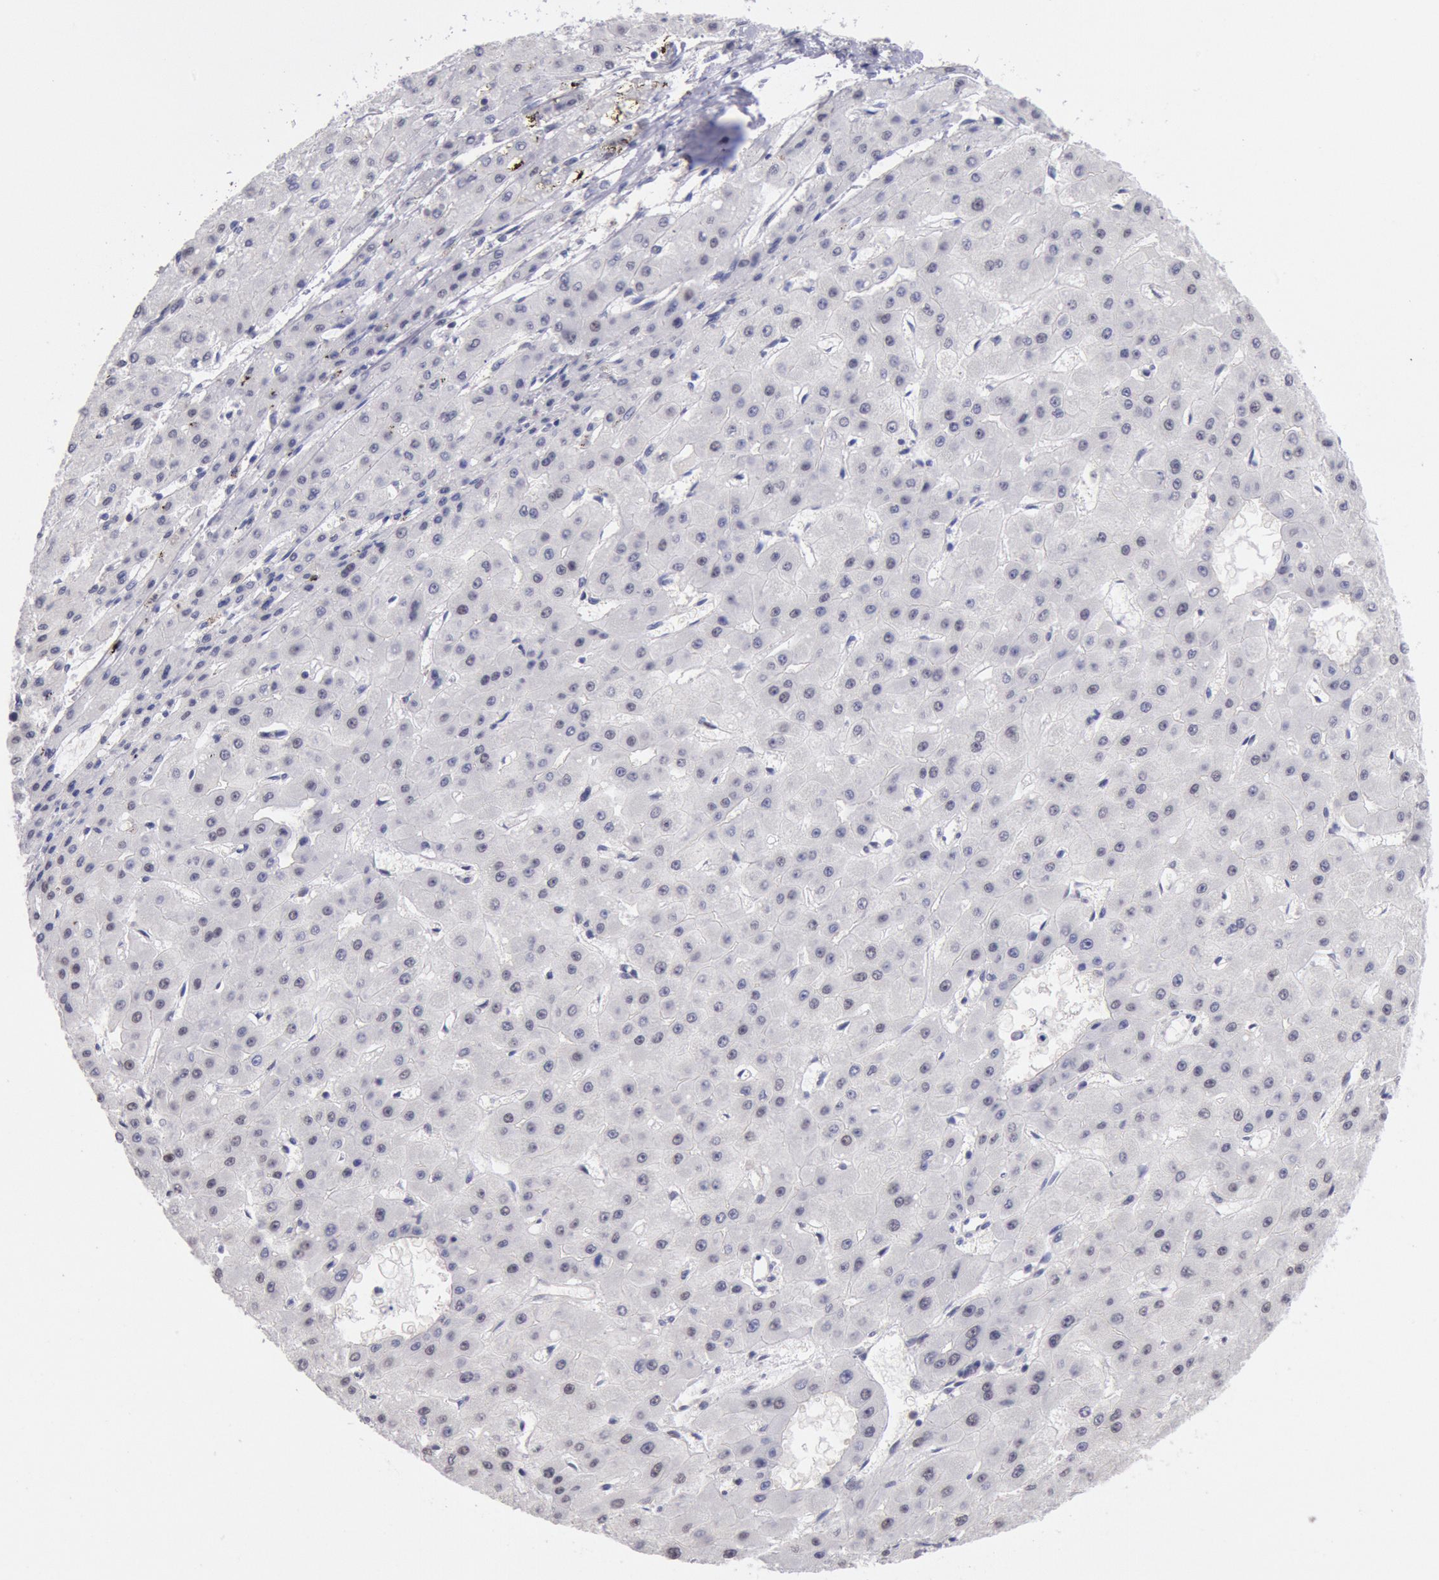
{"staining": {"intensity": "negative", "quantity": "none", "location": "none"}, "tissue": "liver cancer", "cell_type": "Tumor cells", "image_type": "cancer", "snomed": [{"axis": "morphology", "description": "Carcinoma, Hepatocellular, NOS"}, {"axis": "topography", "description": "Liver"}], "caption": "Immunohistochemistry image of neoplastic tissue: human hepatocellular carcinoma (liver) stained with DAB exhibits no significant protein staining in tumor cells.", "gene": "MYH7", "patient": {"sex": "female", "age": 52}}